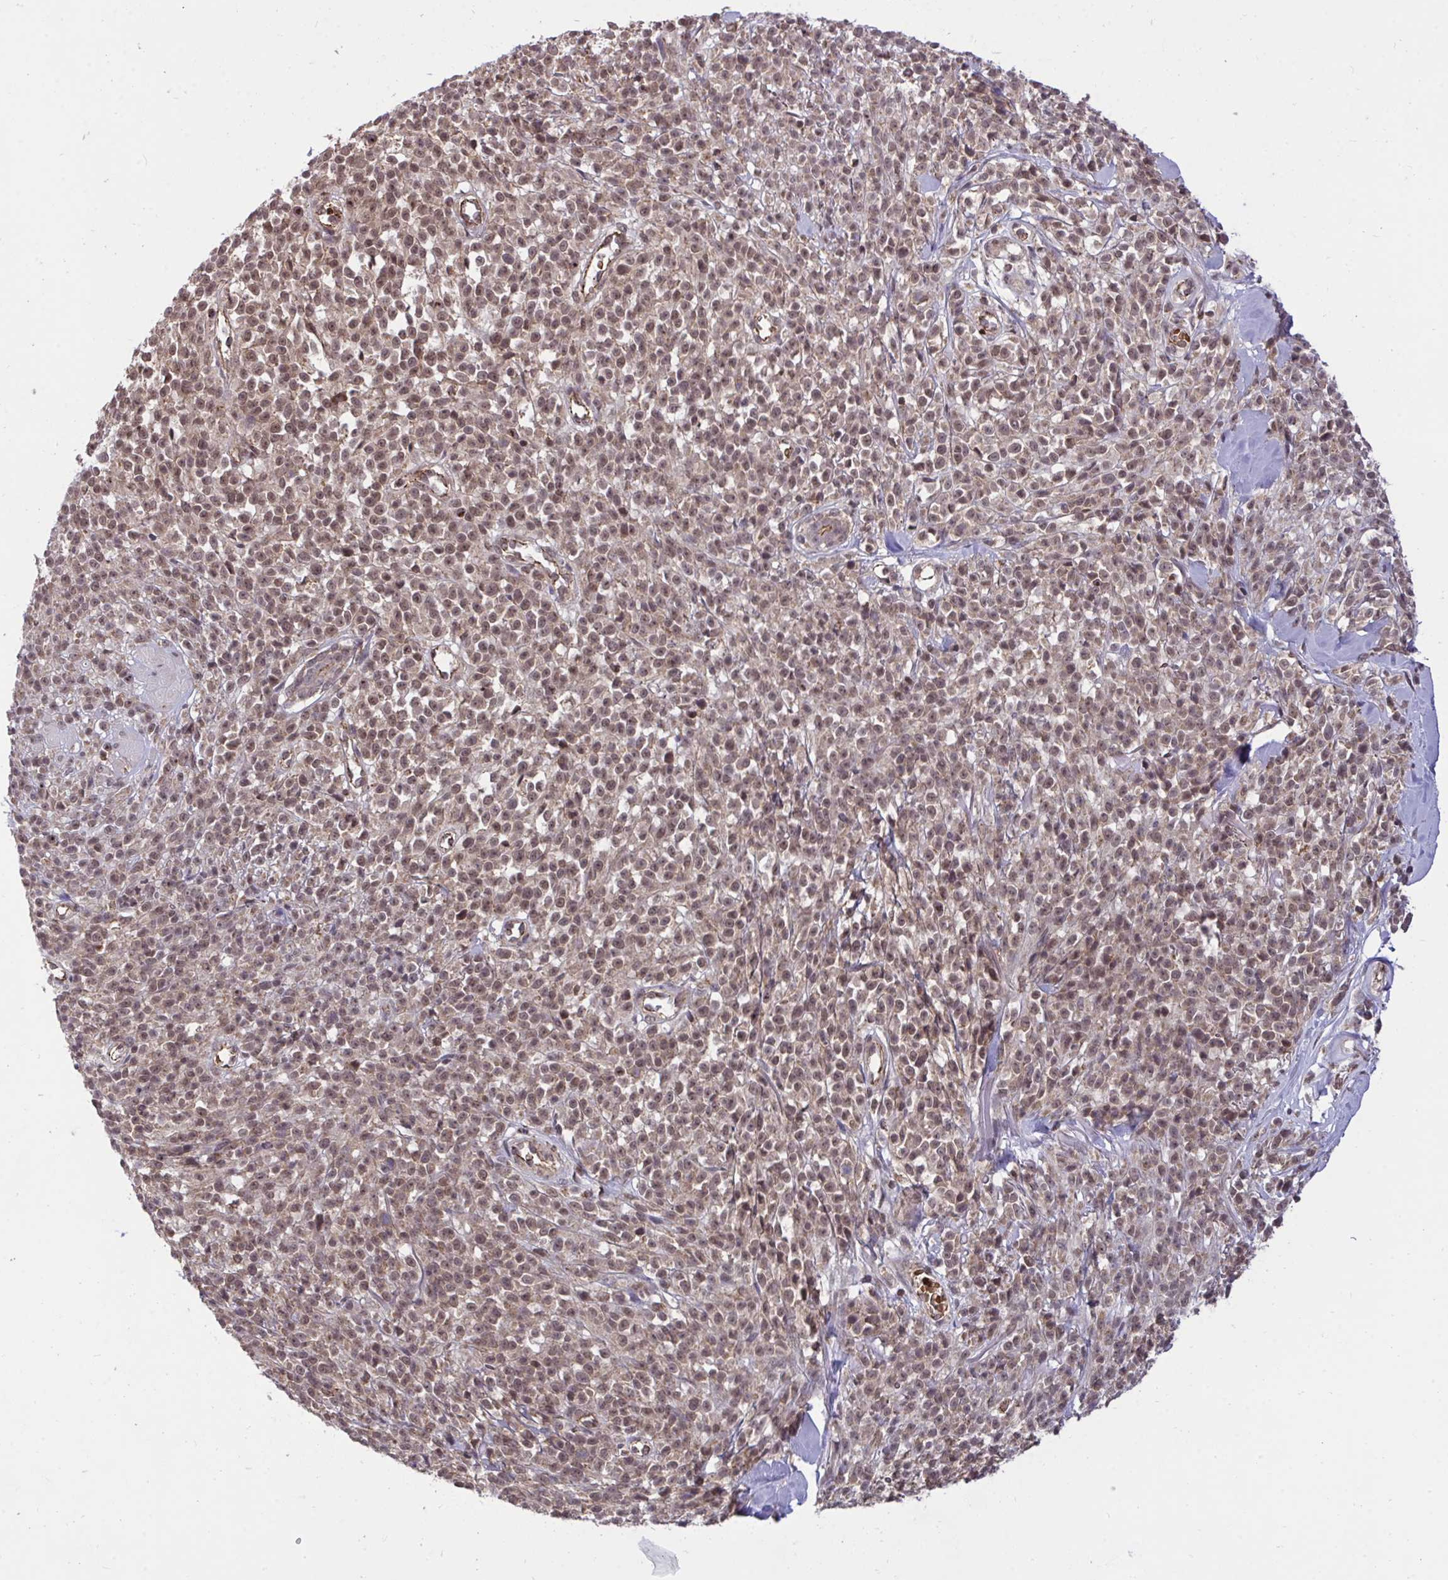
{"staining": {"intensity": "moderate", "quantity": ">75%", "location": "nuclear"}, "tissue": "melanoma", "cell_type": "Tumor cells", "image_type": "cancer", "snomed": [{"axis": "morphology", "description": "Malignant melanoma, NOS"}, {"axis": "topography", "description": "Skin"}, {"axis": "topography", "description": "Skin of trunk"}], "caption": "This photomicrograph demonstrates IHC staining of malignant melanoma, with medium moderate nuclear expression in approximately >75% of tumor cells.", "gene": "PPP1CA", "patient": {"sex": "male", "age": 74}}